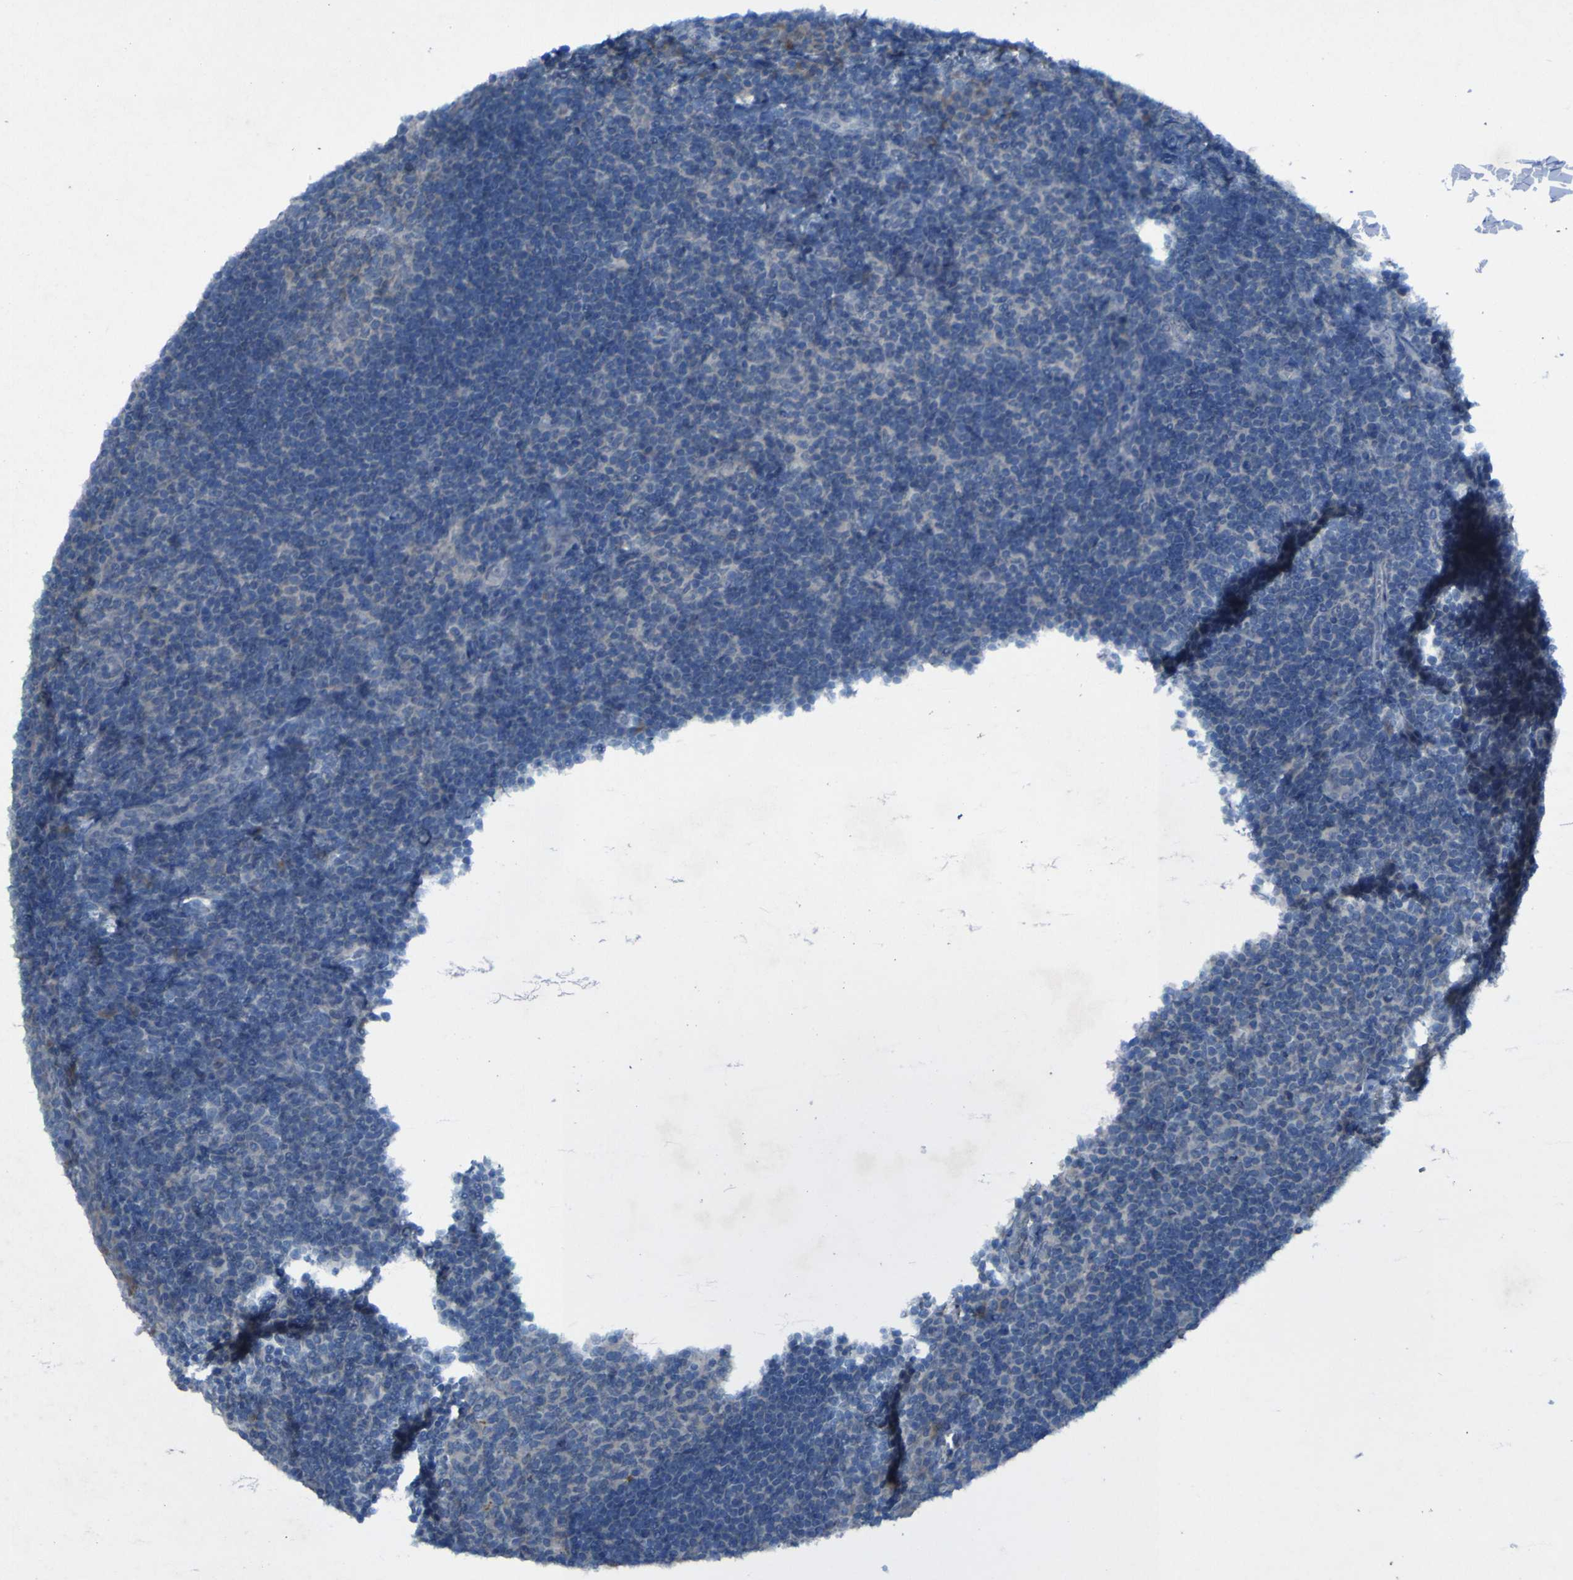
{"staining": {"intensity": "negative", "quantity": "none", "location": "none"}, "tissue": "tonsil", "cell_type": "Germinal center cells", "image_type": "normal", "snomed": [{"axis": "morphology", "description": "Normal tissue, NOS"}, {"axis": "topography", "description": "Tonsil"}], "caption": "Protein analysis of unremarkable tonsil demonstrates no significant expression in germinal center cells.", "gene": "SGK2", "patient": {"sex": "male", "age": 37}}